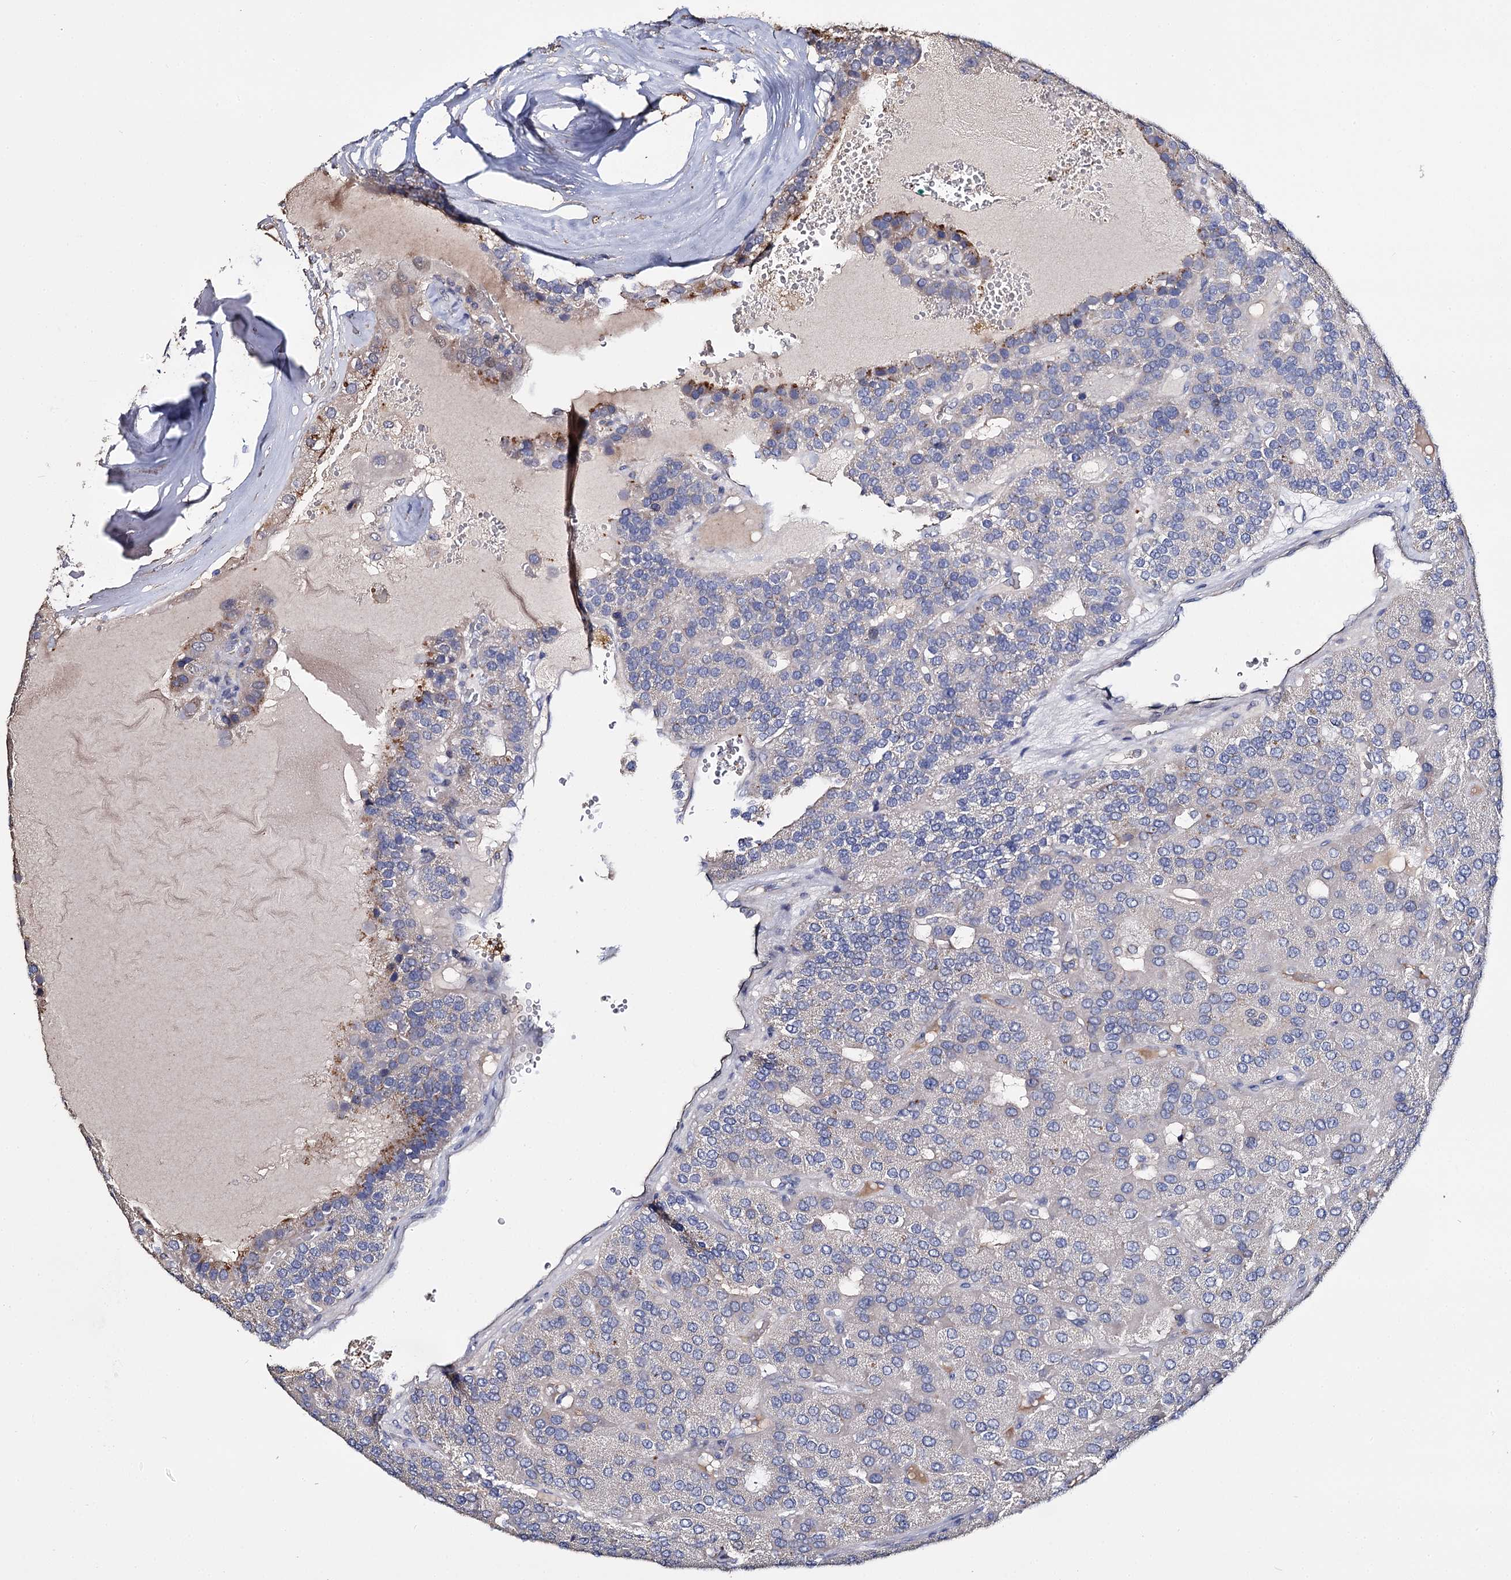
{"staining": {"intensity": "negative", "quantity": "none", "location": "none"}, "tissue": "parathyroid gland", "cell_type": "Glandular cells", "image_type": "normal", "snomed": [{"axis": "morphology", "description": "Normal tissue, NOS"}, {"axis": "morphology", "description": "Adenoma, NOS"}, {"axis": "topography", "description": "Parathyroid gland"}], "caption": "Immunohistochemical staining of normal parathyroid gland displays no significant positivity in glandular cells.", "gene": "DNAH6", "patient": {"sex": "female", "age": 86}}